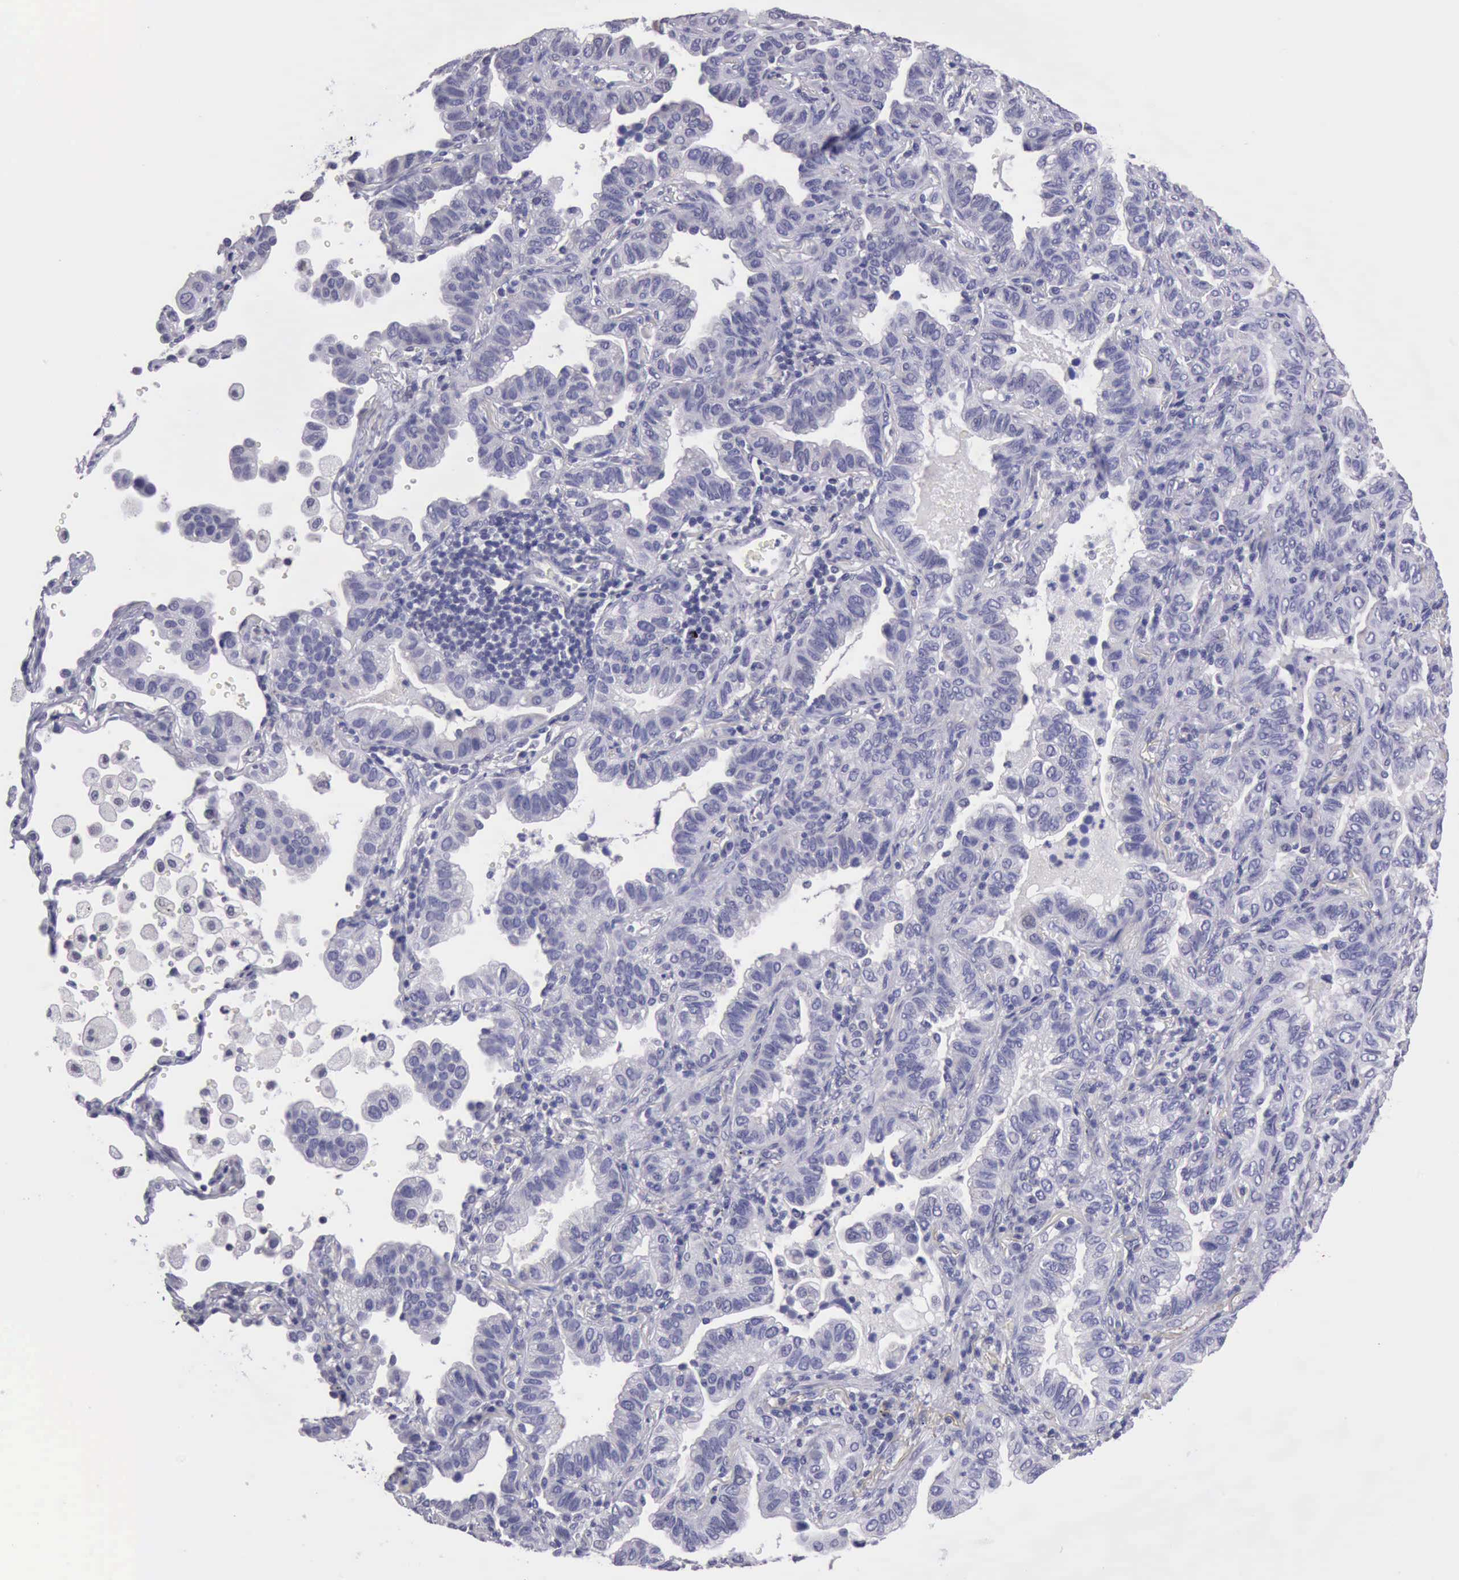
{"staining": {"intensity": "negative", "quantity": "none", "location": "none"}, "tissue": "lung cancer", "cell_type": "Tumor cells", "image_type": "cancer", "snomed": [{"axis": "morphology", "description": "Adenocarcinoma, NOS"}, {"axis": "topography", "description": "Lung"}], "caption": "Protein analysis of lung cancer displays no significant positivity in tumor cells. (DAB immunohistochemistry (IHC), high magnification).", "gene": "KCND1", "patient": {"sex": "female", "age": 50}}